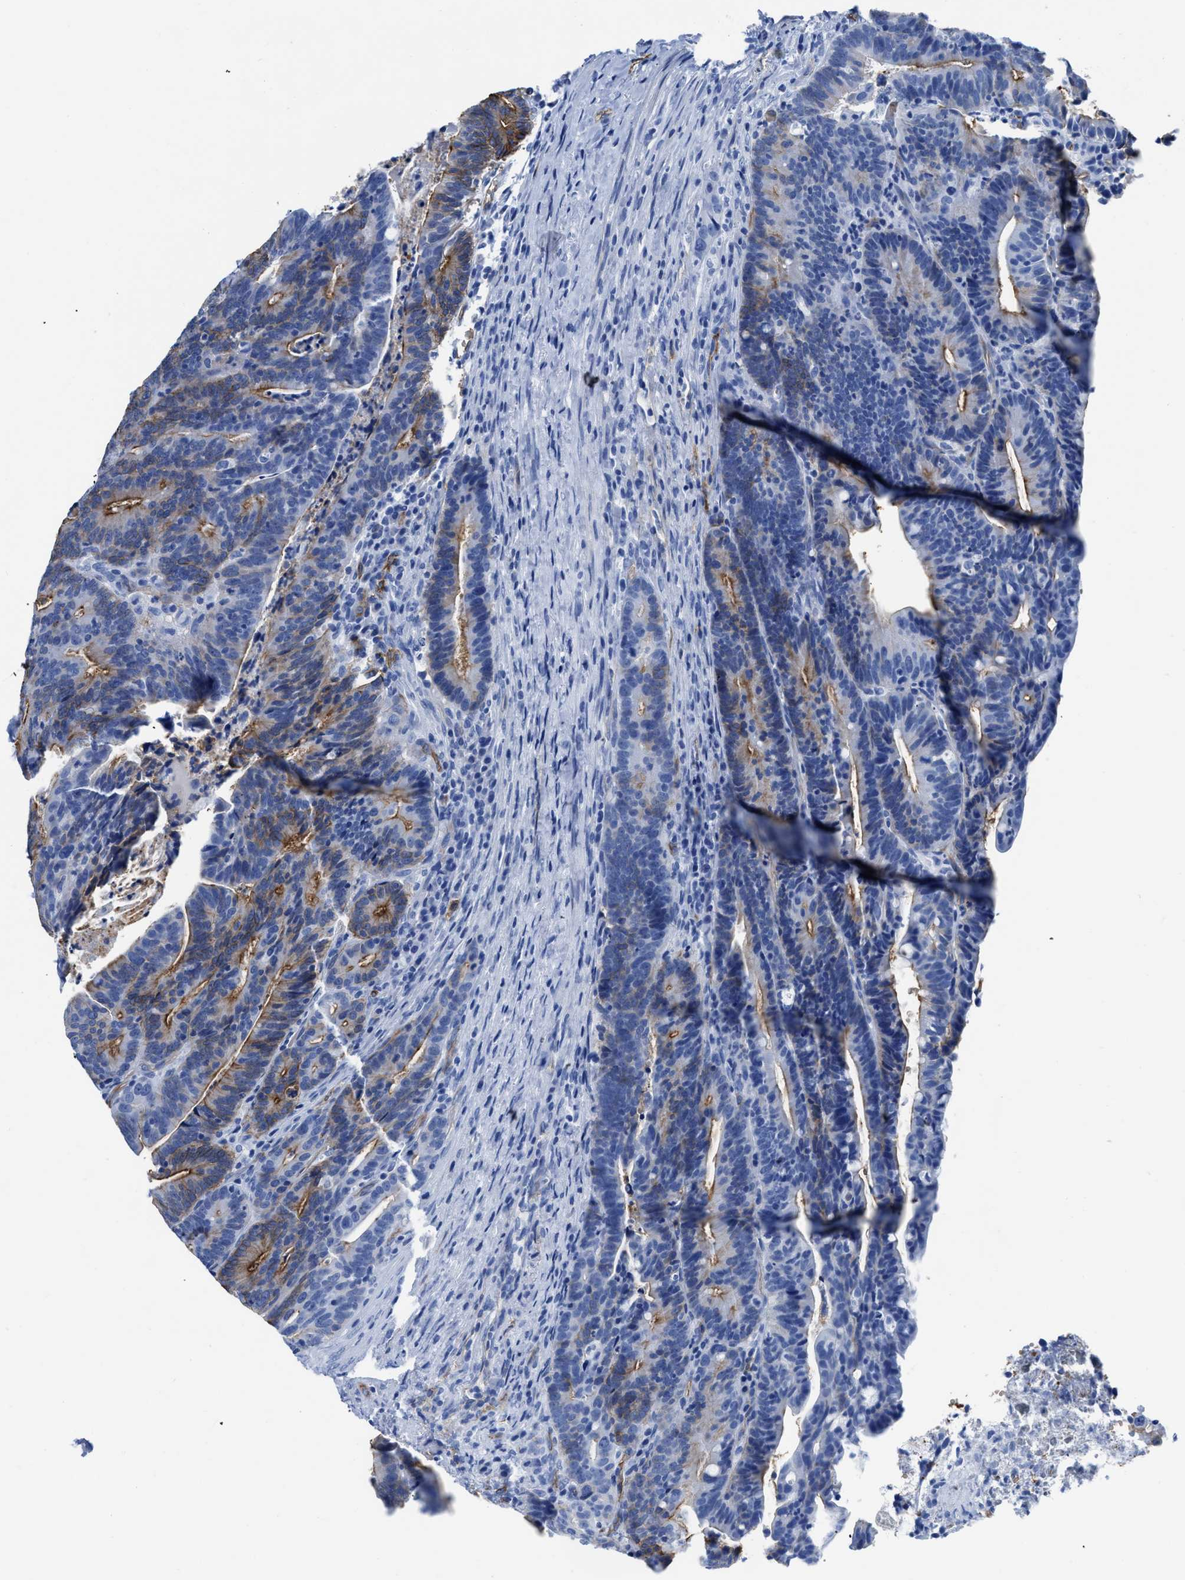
{"staining": {"intensity": "moderate", "quantity": "25%-75%", "location": "cytoplasmic/membranous"}, "tissue": "colorectal cancer", "cell_type": "Tumor cells", "image_type": "cancer", "snomed": [{"axis": "morphology", "description": "Adenocarcinoma, NOS"}, {"axis": "topography", "description": "Colon"}], "caption": "The micrograph shows staining of colorectal cancer, revealing moderate cytoplasmic/membranous protein staining (brown color) within tumor cells.", "gene": "AQP1", "patient": {"sex": "female", "age": 66}}